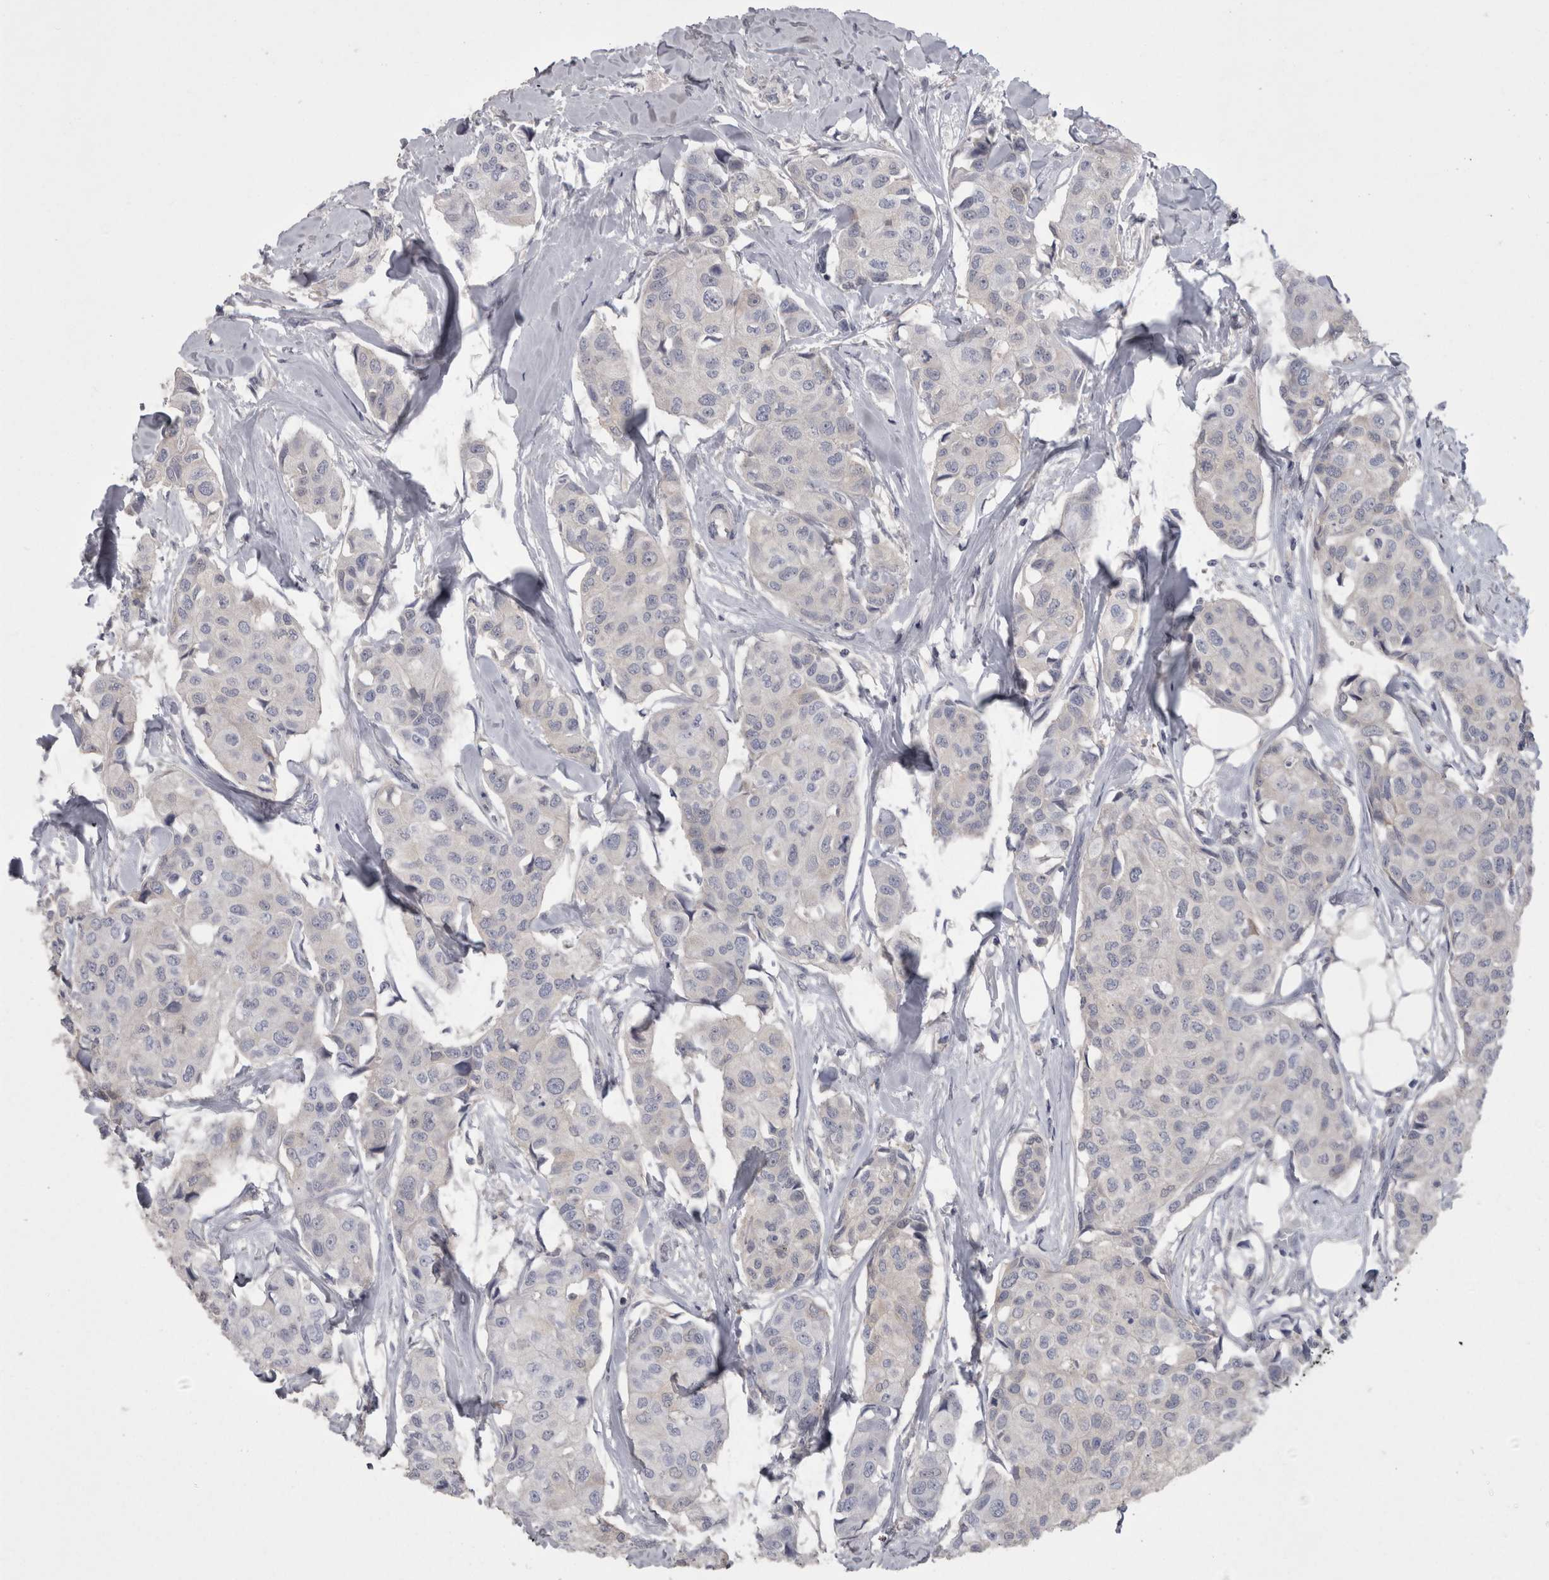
{"staining": {"intensity": "negative", "quantity": "none", "location": "none"}, "tissue": "breast cancer", "cell_type": "Tumor cells", "image_type": "cancer", "snomed": [{"axis": "morphology", "description": "Duct carcinoma"}, {"axis": "topography", "description": "Breast"}], "caption": "This is a micrograph of immunohistochemistry (IHC) staining of breast cancer (invasive ductal carcinoma), which shows no positivity in tumor cells.", "gene": "CAMK2D", "patient": {"sex": "female", "age": 80}}